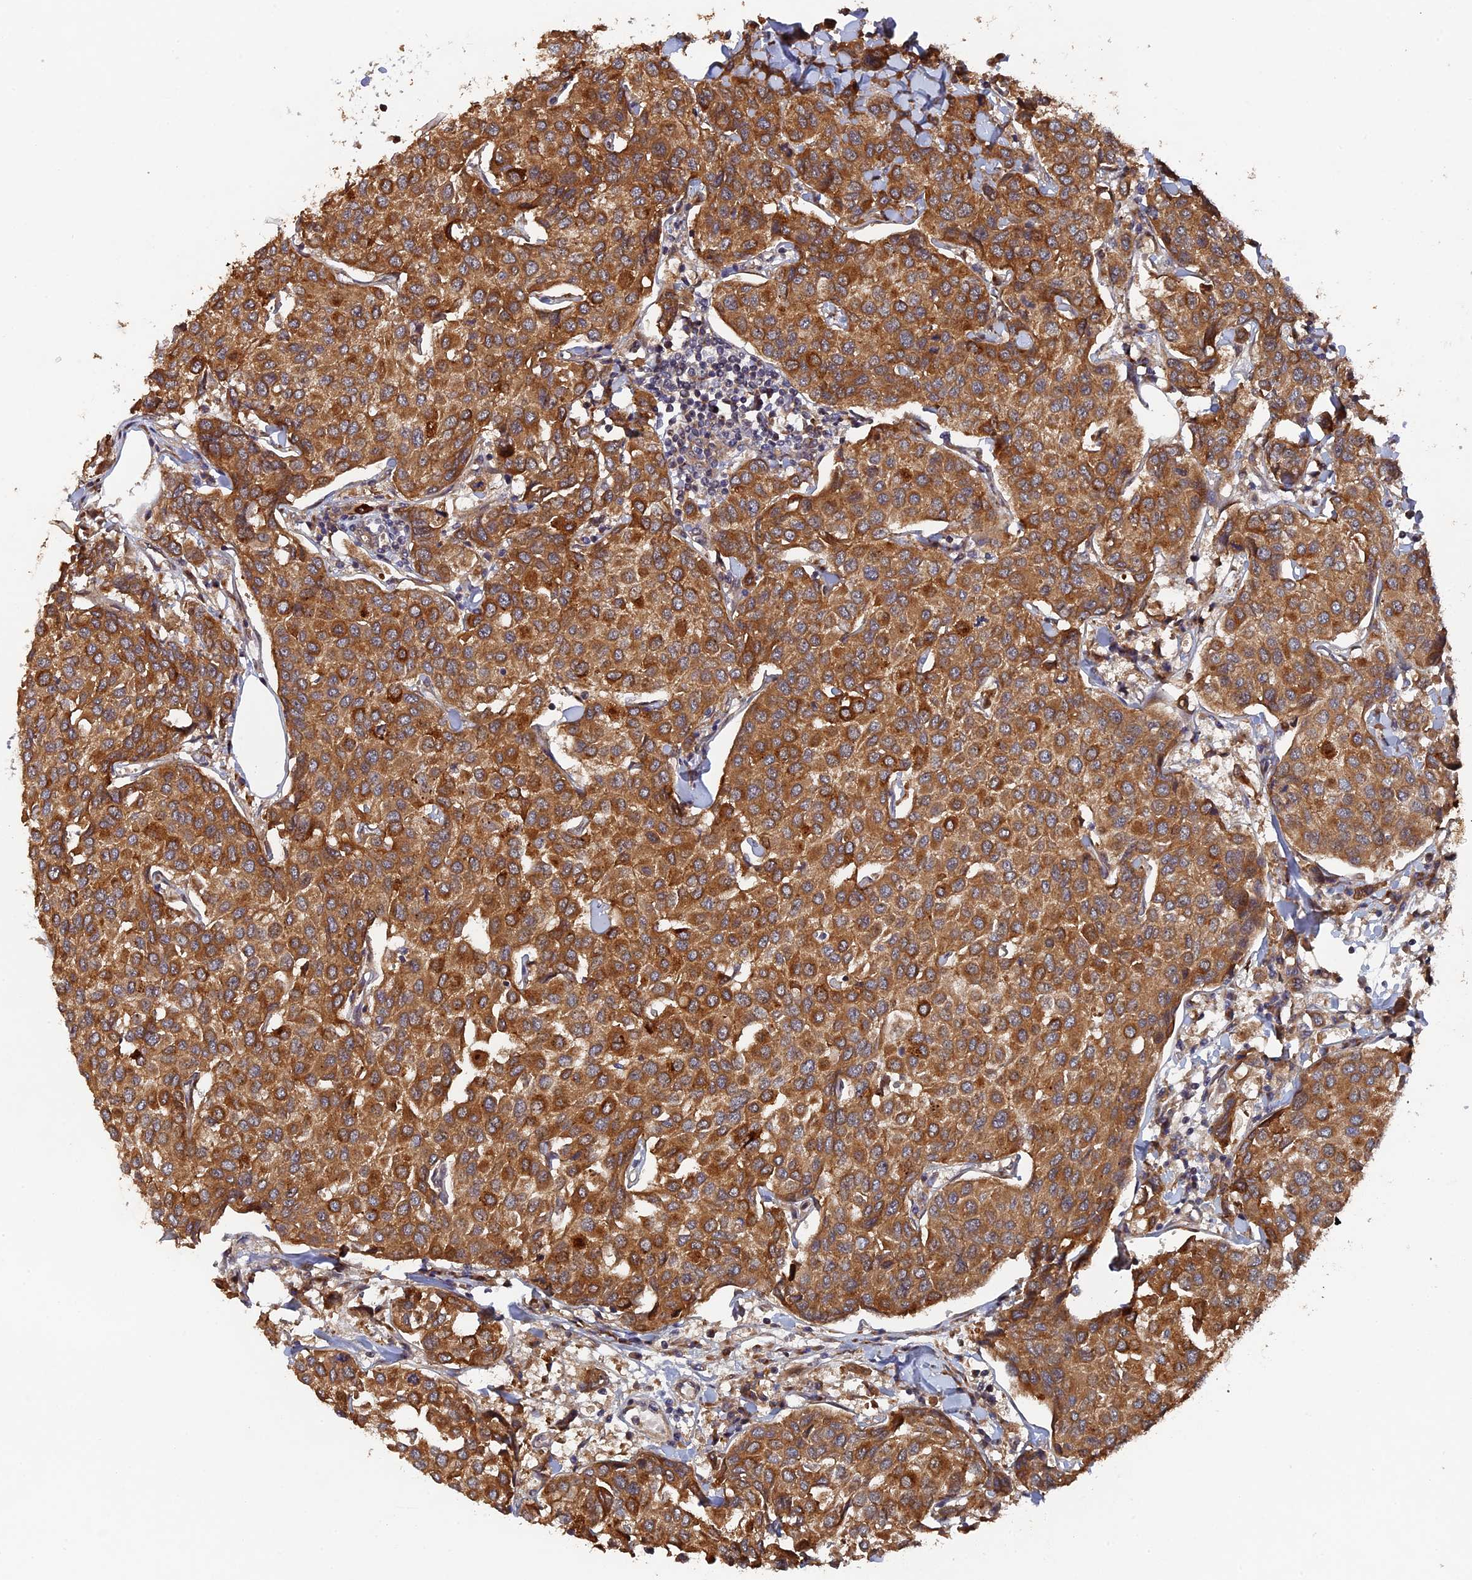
{"staining": {"intensity": "moderate", "quantity": ">75%", "location": "cytoplasmic/membranous"}, "tissue": "breast cancer", "cell_type": "Tumor cells", "image_type": "cancer", "snomed": [{"axis": "morphology", "description": "Duct carcinoma"}, {"axis": "topography", "description": "Breast"}], "caption": "A histopathology image of breast infiltrating ductal carcinoma stained for a protein demonstrates moderate cytoplasmic/membranous brown staining in tumor cells. (brown staining indicates protein expression, while blue staining denotes nuclei).", "gene": "VPS37C", "patient": {"sex": "female", "age": 55}}